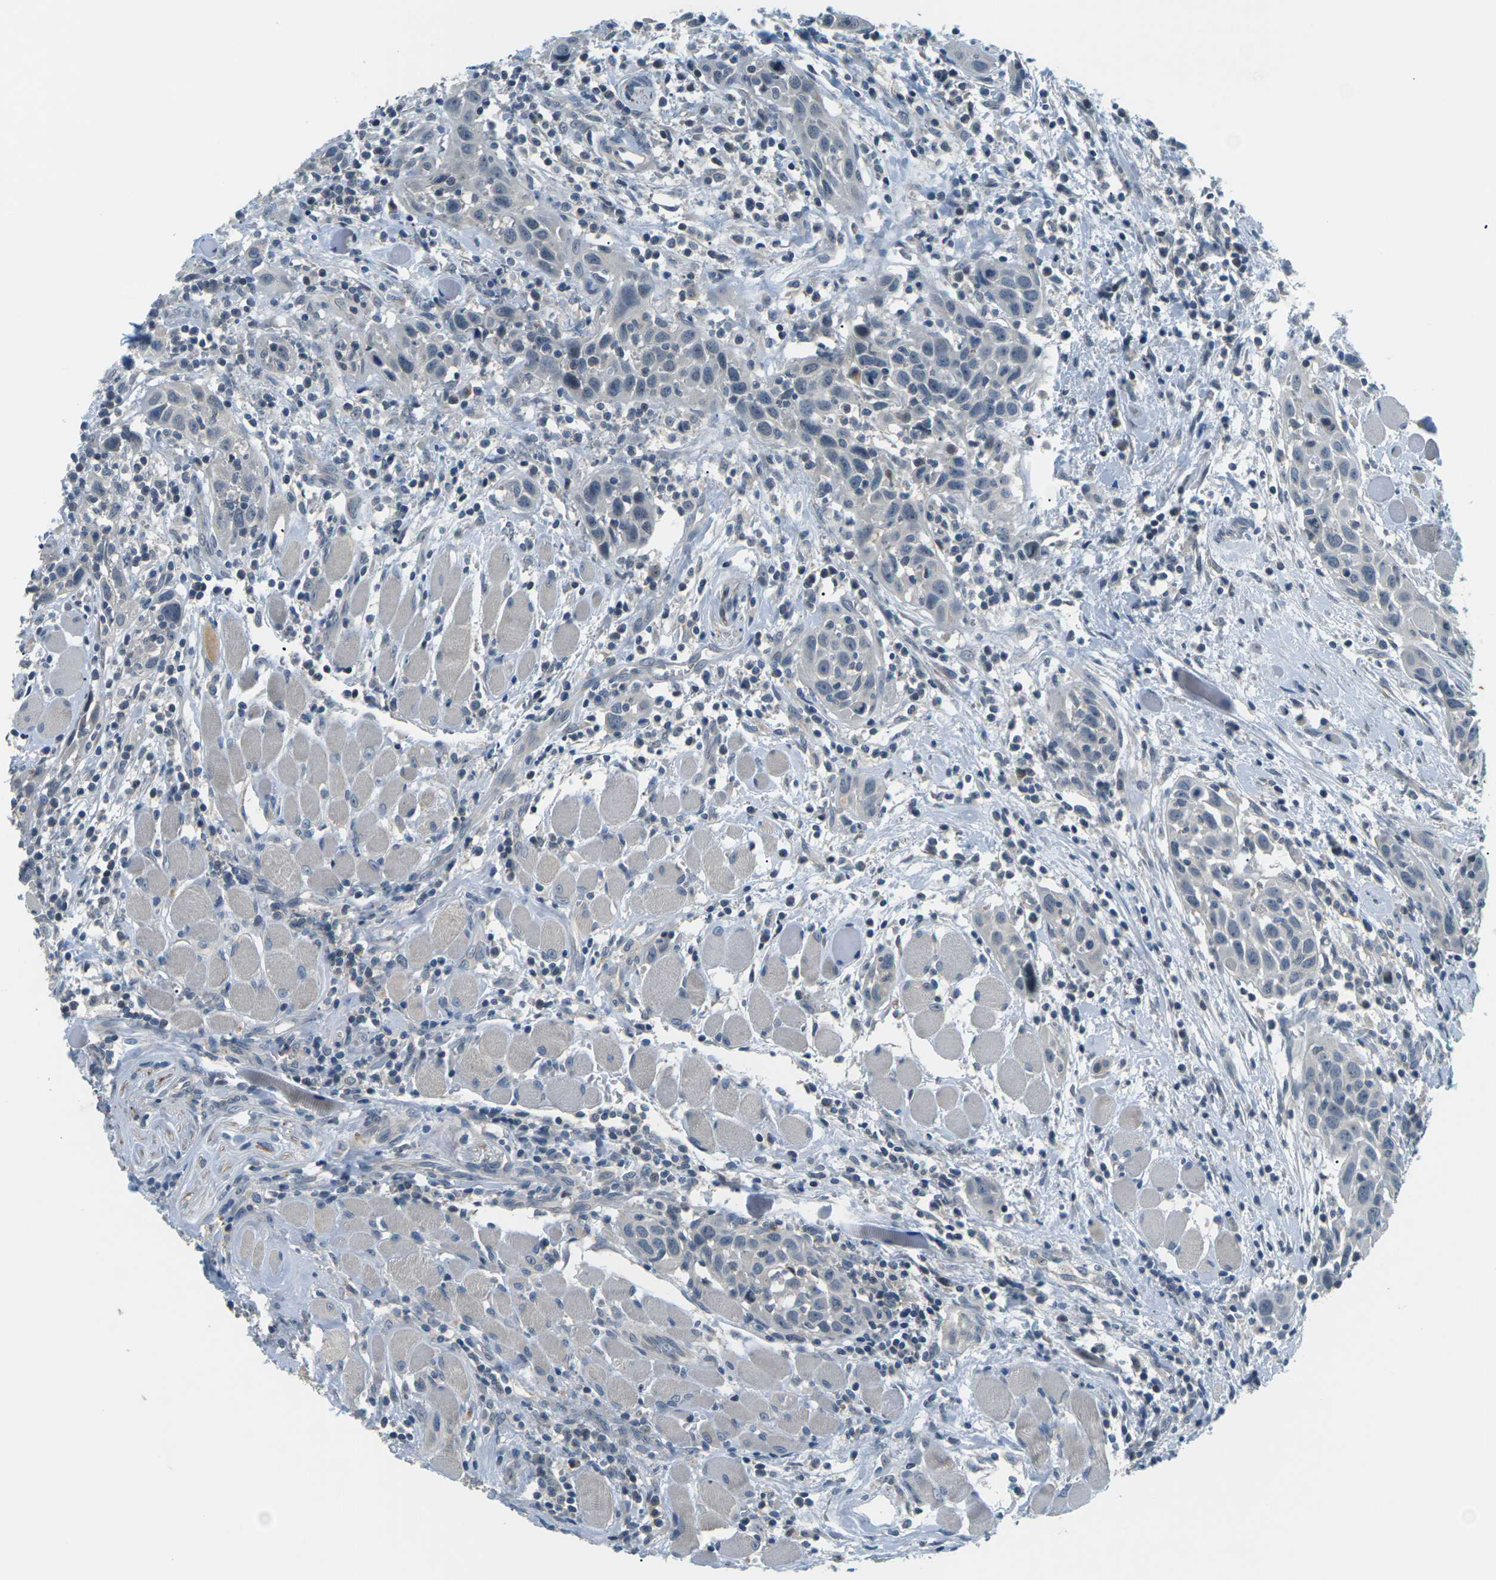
{"staining": {"intensity": "negative", "quantity": "none", "location": "none"}, "tissue": "head and neck cancer", "cell_type": "Tumor cells", "image_type": "cancer", "snomed": [{"axis": "morphology", "description": "Squamous cell carcinoma, NOS"}, {"axis": "topography", "description": "Oral tissue"}, {"axis": "topography", "description": "Head-Neck"}], "caption": "Tumor cells show no significant positivity in head and neck squamous cell carcinoma. The staining is performed using DAB brown chromogen with nuclei counter-stained in using hematoxylin.", "gene": "SLC13A3", "patient": {"sex": "female", "age": 50}}